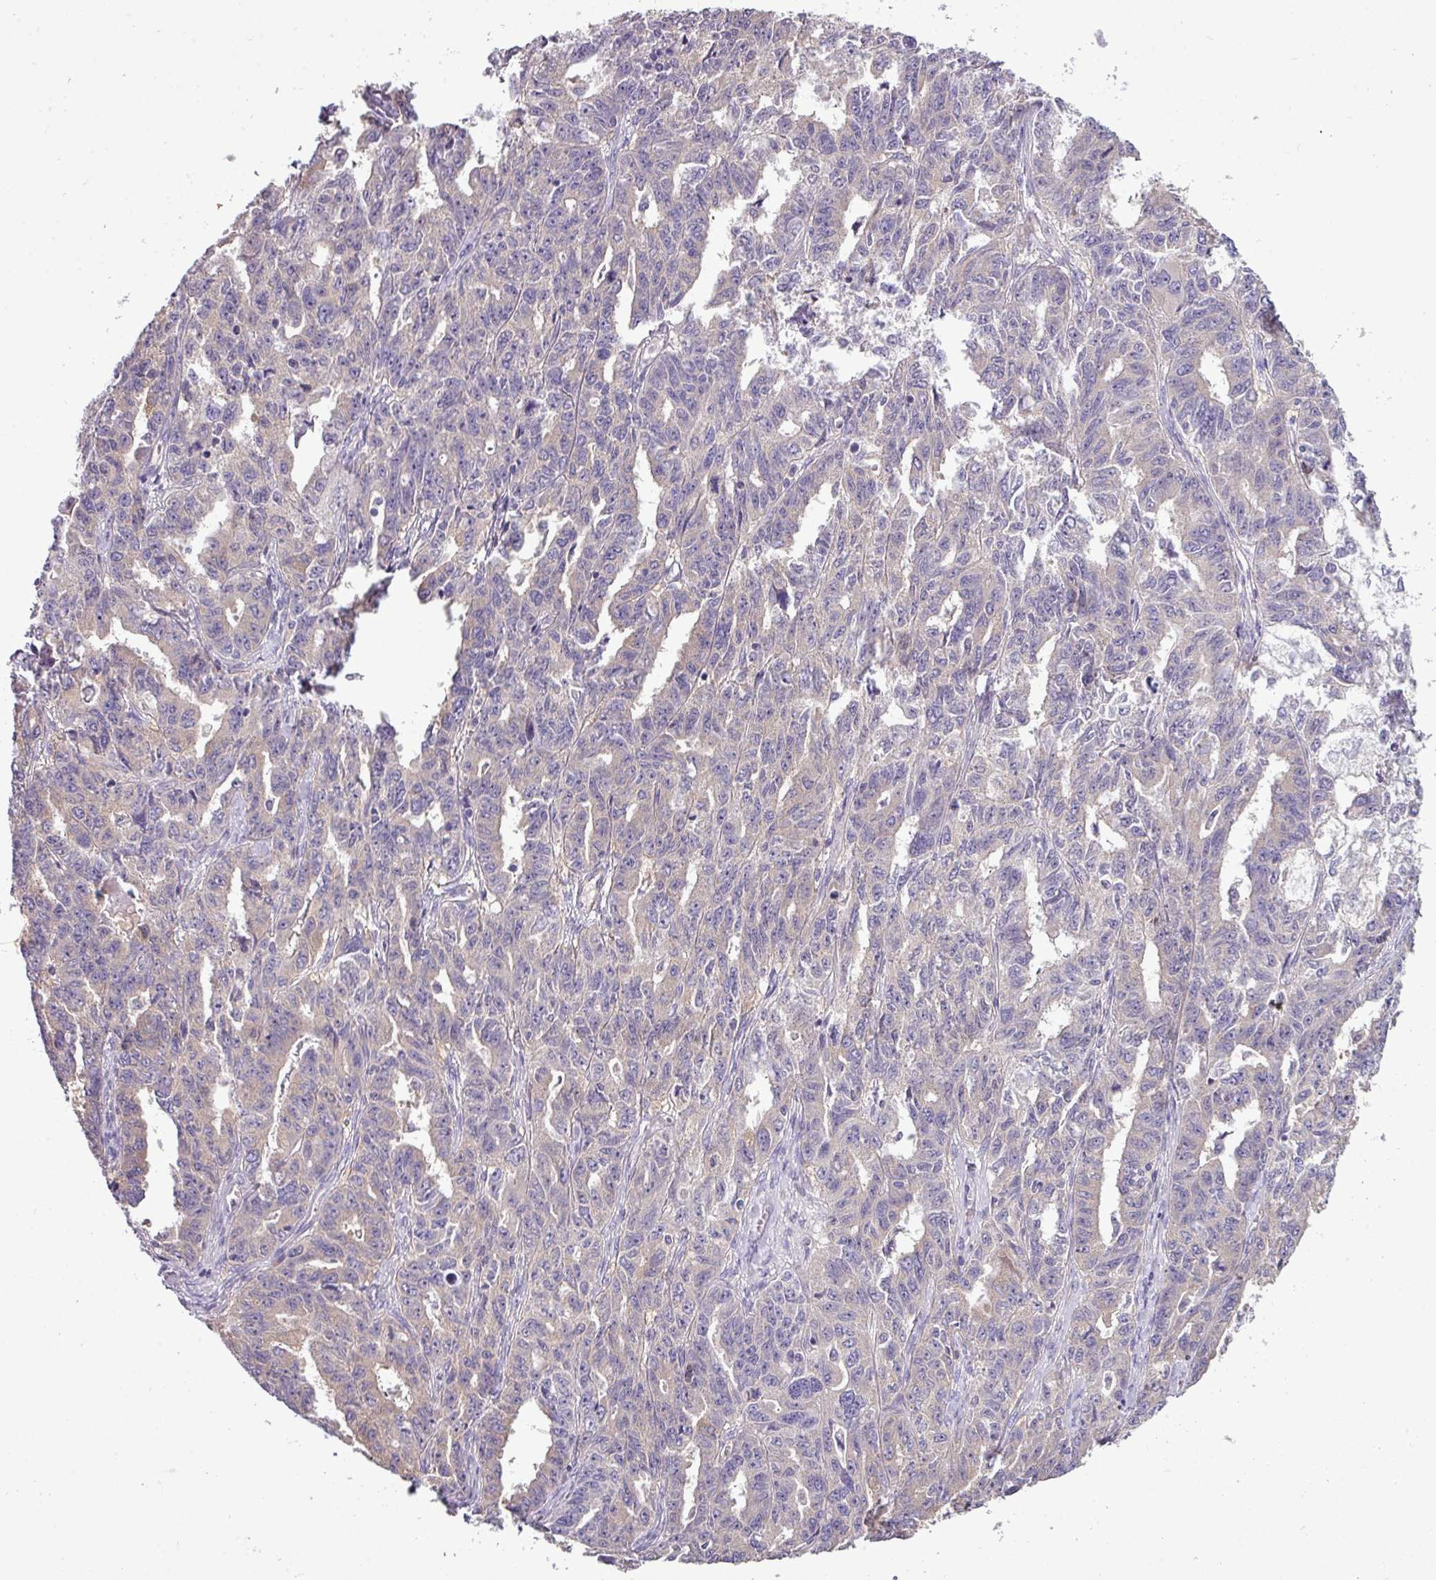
{"staining": {"intensity": "weak", "quantity": "25%-75%", "location": "cytoplasmic/membranous"}, "tissue": "ovarian cancer", "cell_type": "Tumor cells", "image_type": "cancer", "snomed": [{"axis": "morphology", "description": "Adenocarcinoma, NOS"}, {"axis": "morphology", "description": "Carcinoma, endometroid"}, {"axis": "topography", "description": "Ovary"}], "caption": "A brown stain labels weak cytoplasmic/membranous staining of a protein in human ovarian cancer tumor cells. Immunohistochemistry stains the protein of interest in brown and the nuclei are stained blue.", "gene": "DNAAF9", "patient": {"sex": "female", "age": 72}}